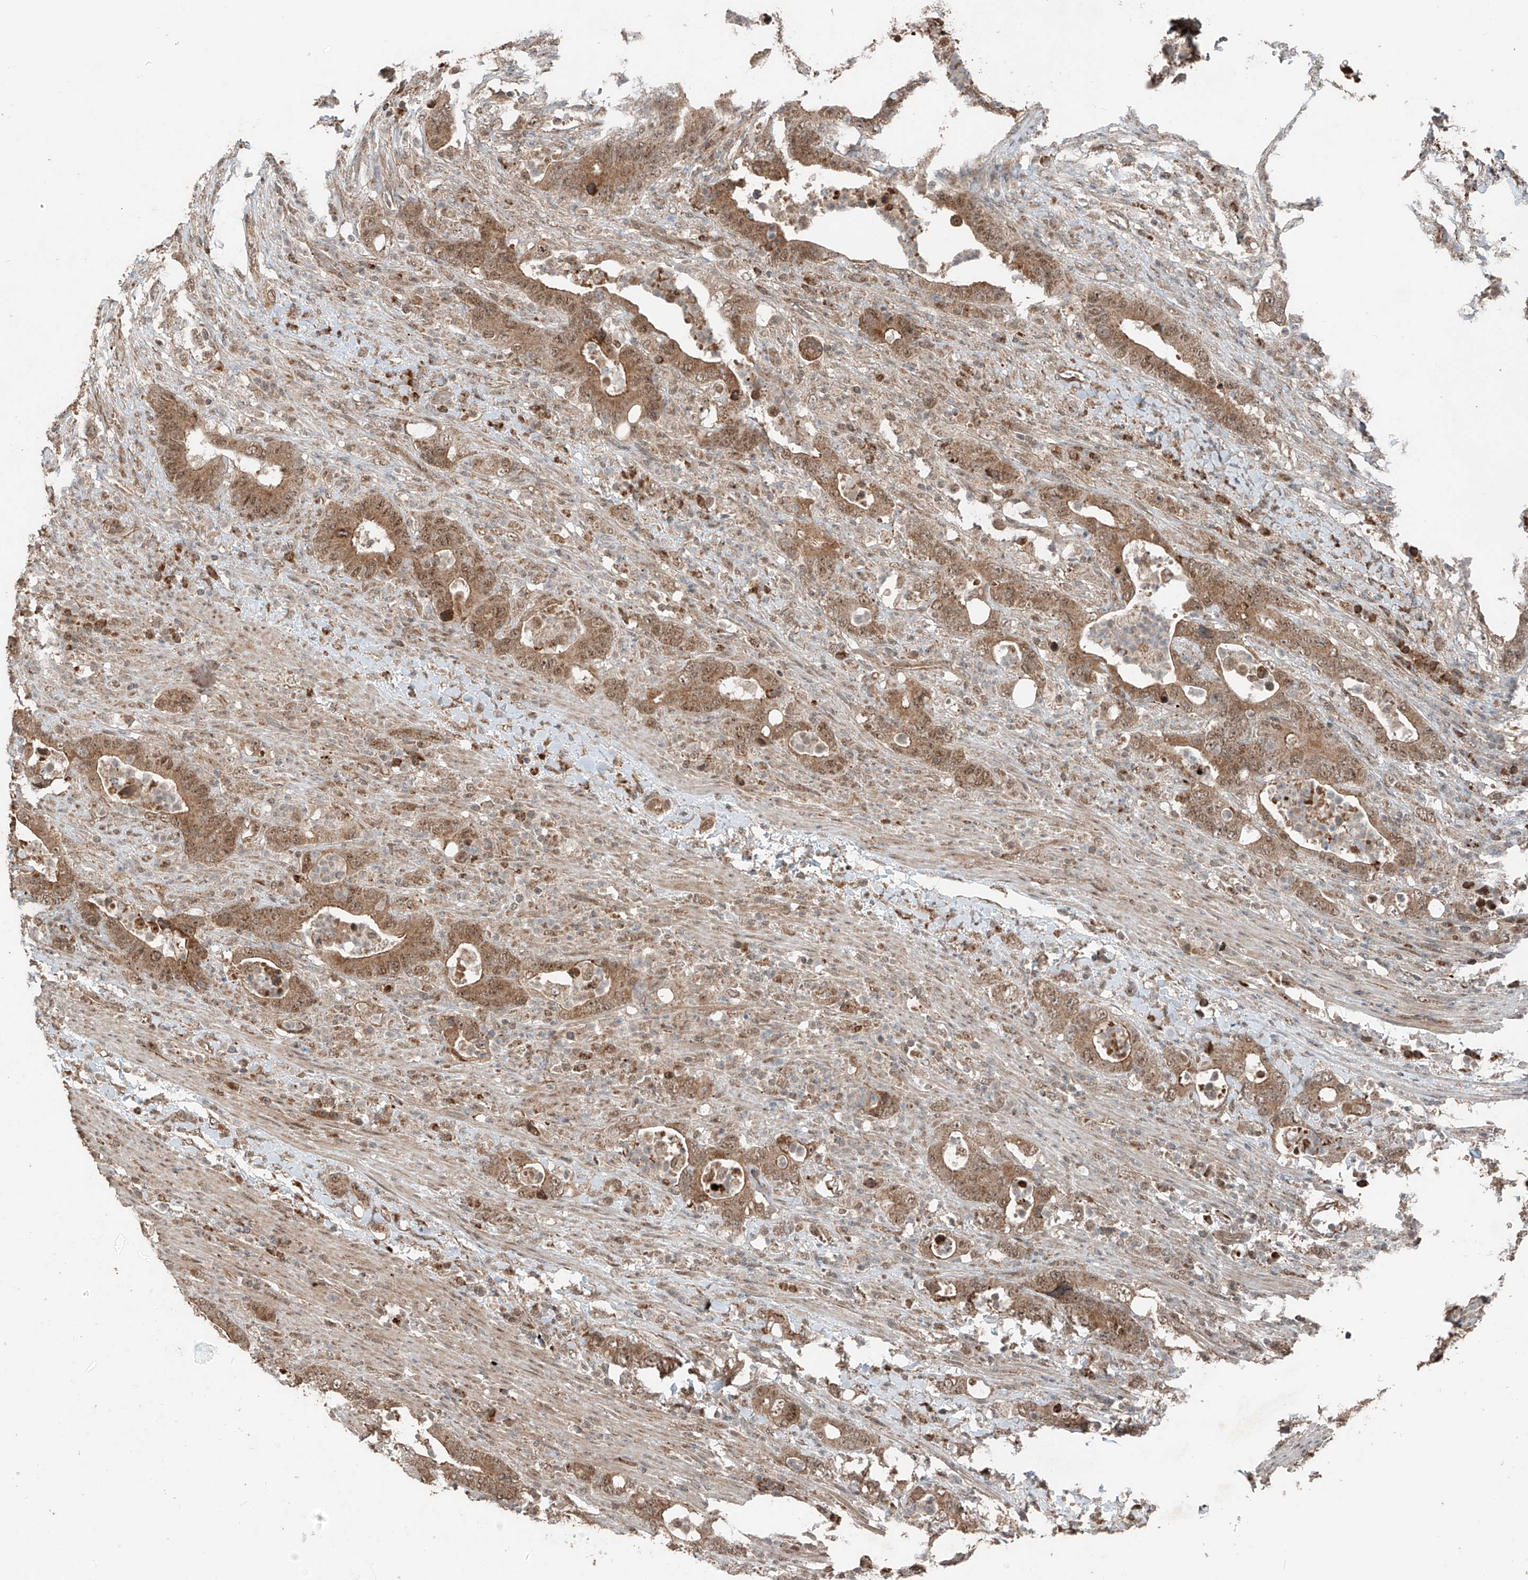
{"staining": {"intensity": "moderate", "quantity": ">75%", "location": "cytoplasmic/membranous,nuclear"}, "tissue": "colorectal cancer", "cell_type": "Tumor cells", "image_type": "cancer", "snomed": [{"axis": "morphology", "description": "Adenocarcinoma, NOS"}, {"axis": "topography", "description": "Colon"}], "caption": "IHC of human colorectal cancer shows medium levels of moderate cytoplasmic/membranous and nuclear positivity in about >75% of tumor cells. Nuclei are stained in blue.", "gene": "ZNF620", "patient": {"sex": "female", "age": 75}}